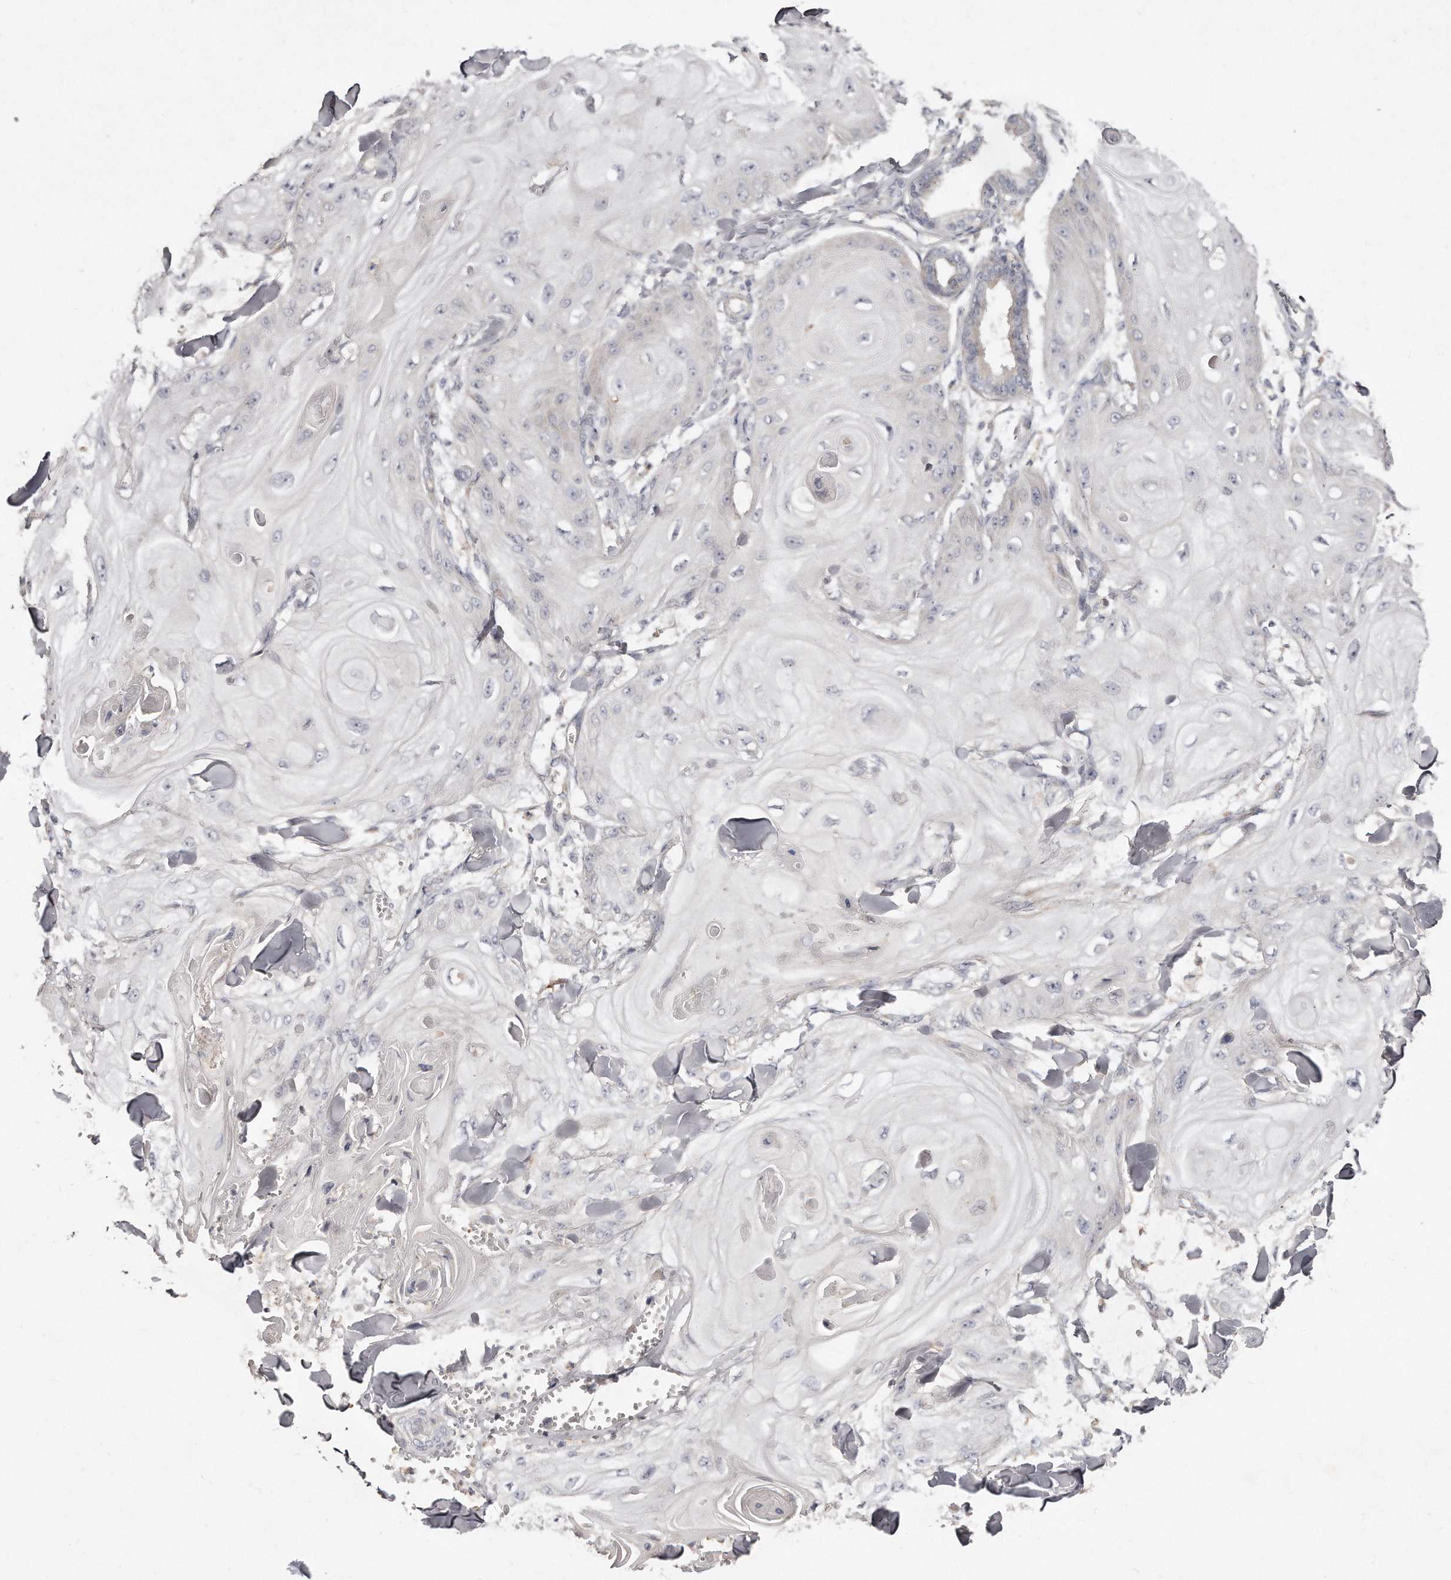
{"staining": {"intensity": "negative", "quantity": "none", "location": "none"}, "tissue": "skin cancer", "cell_type": "Tumor cells", "image_type": "cancer", "snomed": [{"axis": "morphology", "description": "Squamous cell carcinoma, NOS"}, {"axis": "topography", "description": "Skin"}], "caption": "This is an immunohistochemistry (IHC) histopathology image of human skin cancer. There is no positivity in tumor cells.", "gene": "TTLL4", "patient": {"sex": "male", "age": 74}}